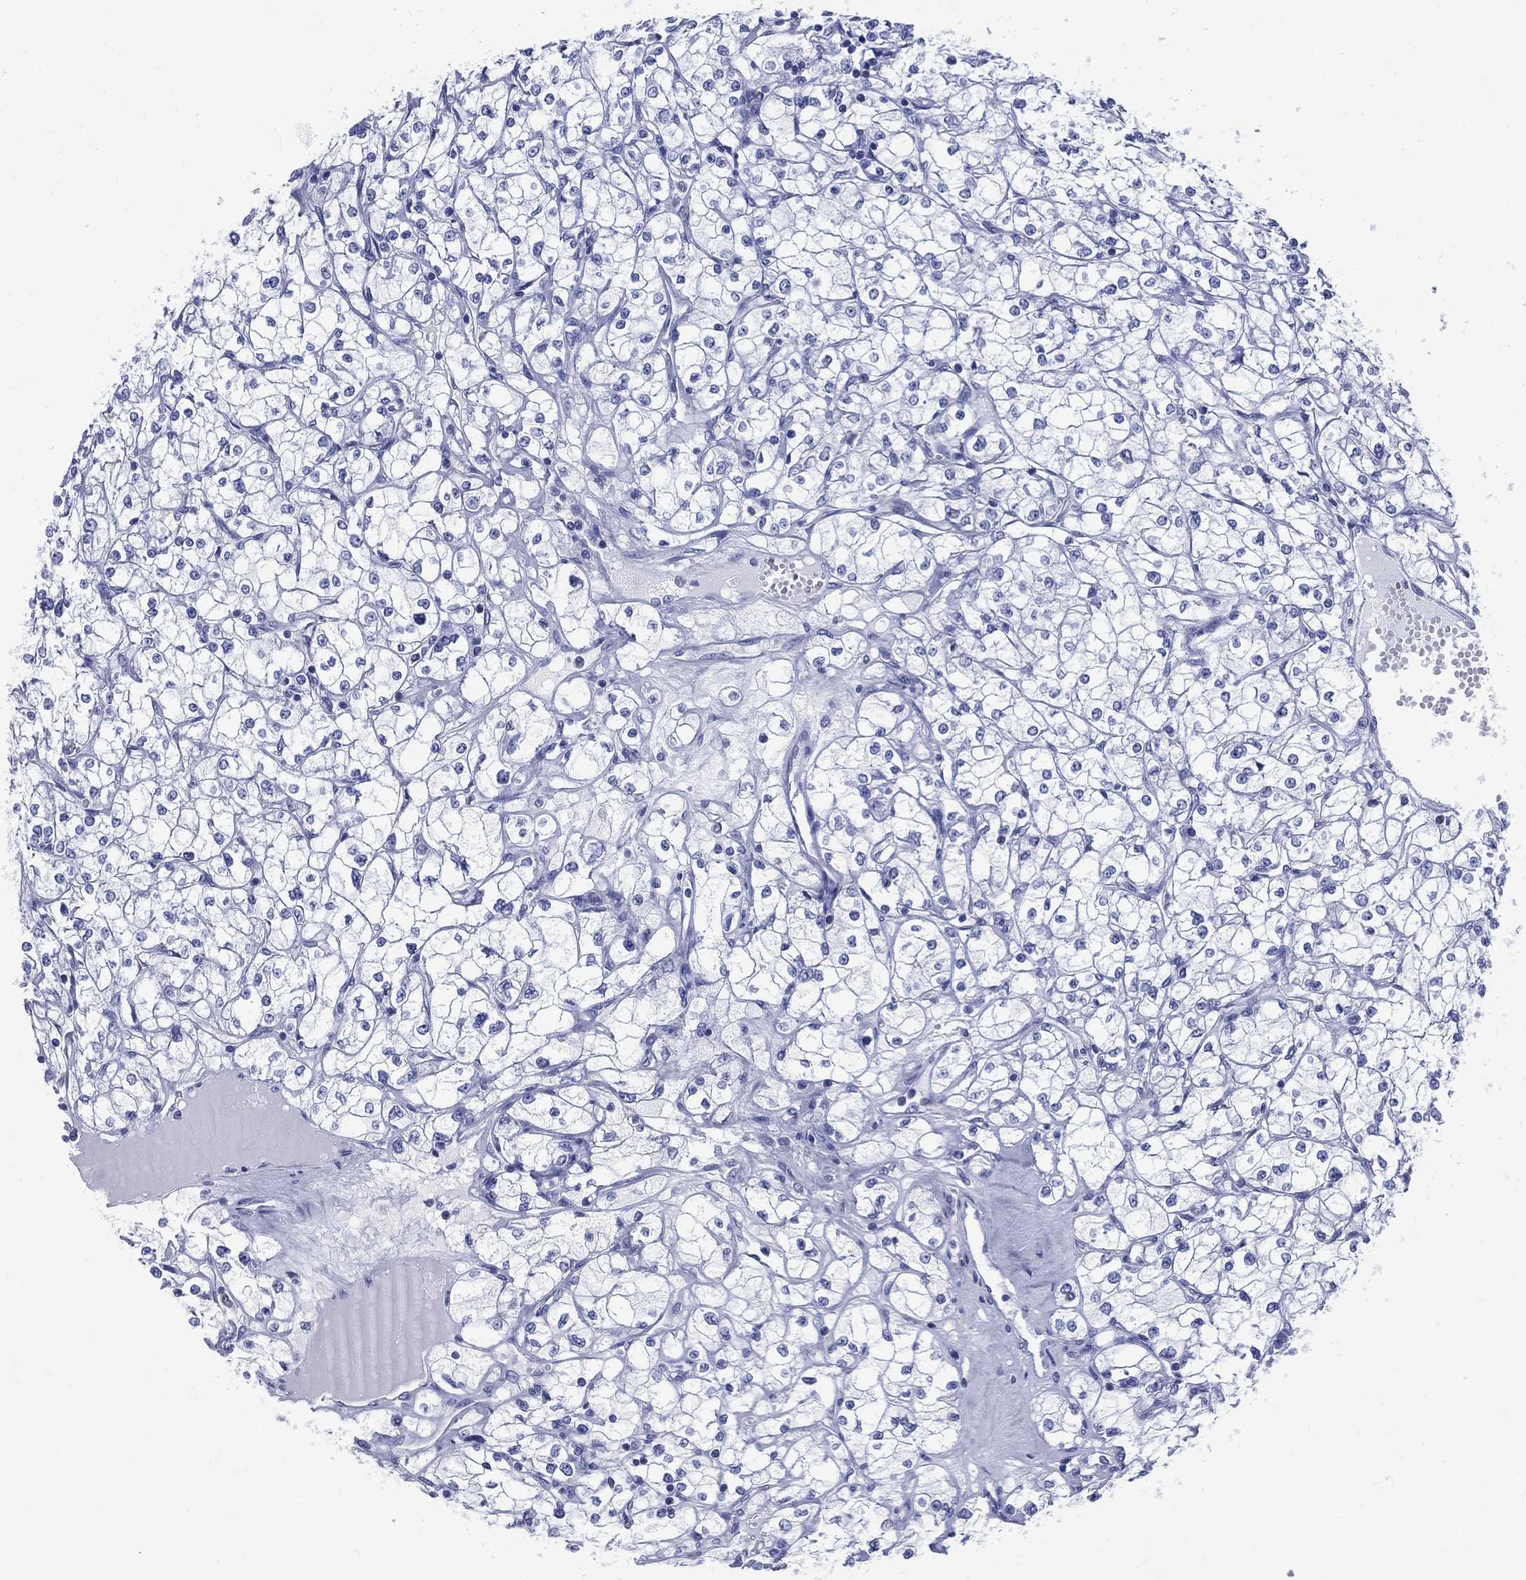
{"staining": {"intensity": "negative", "quantity": "none", "location": "none"}, "tissue": "renal cancer", "cell_type": "Tumor cells", "image_type": "cancer", "snomed": [{"axis": "morphology", "description": "Adenocarcinoma, NOS"}, {"axis": "topography", "description": "Kidney"}], "caption": "Immunohistochemistry (IHC) histopathology image of neoplastic tissue: human renal adenocarcinoma stained with DAB (3,3'-diaminobenzidine) displays no significant protein positivity in tumor cells.", "gene": "DDI1", "patient": {"sex": "male", "age": 67}}